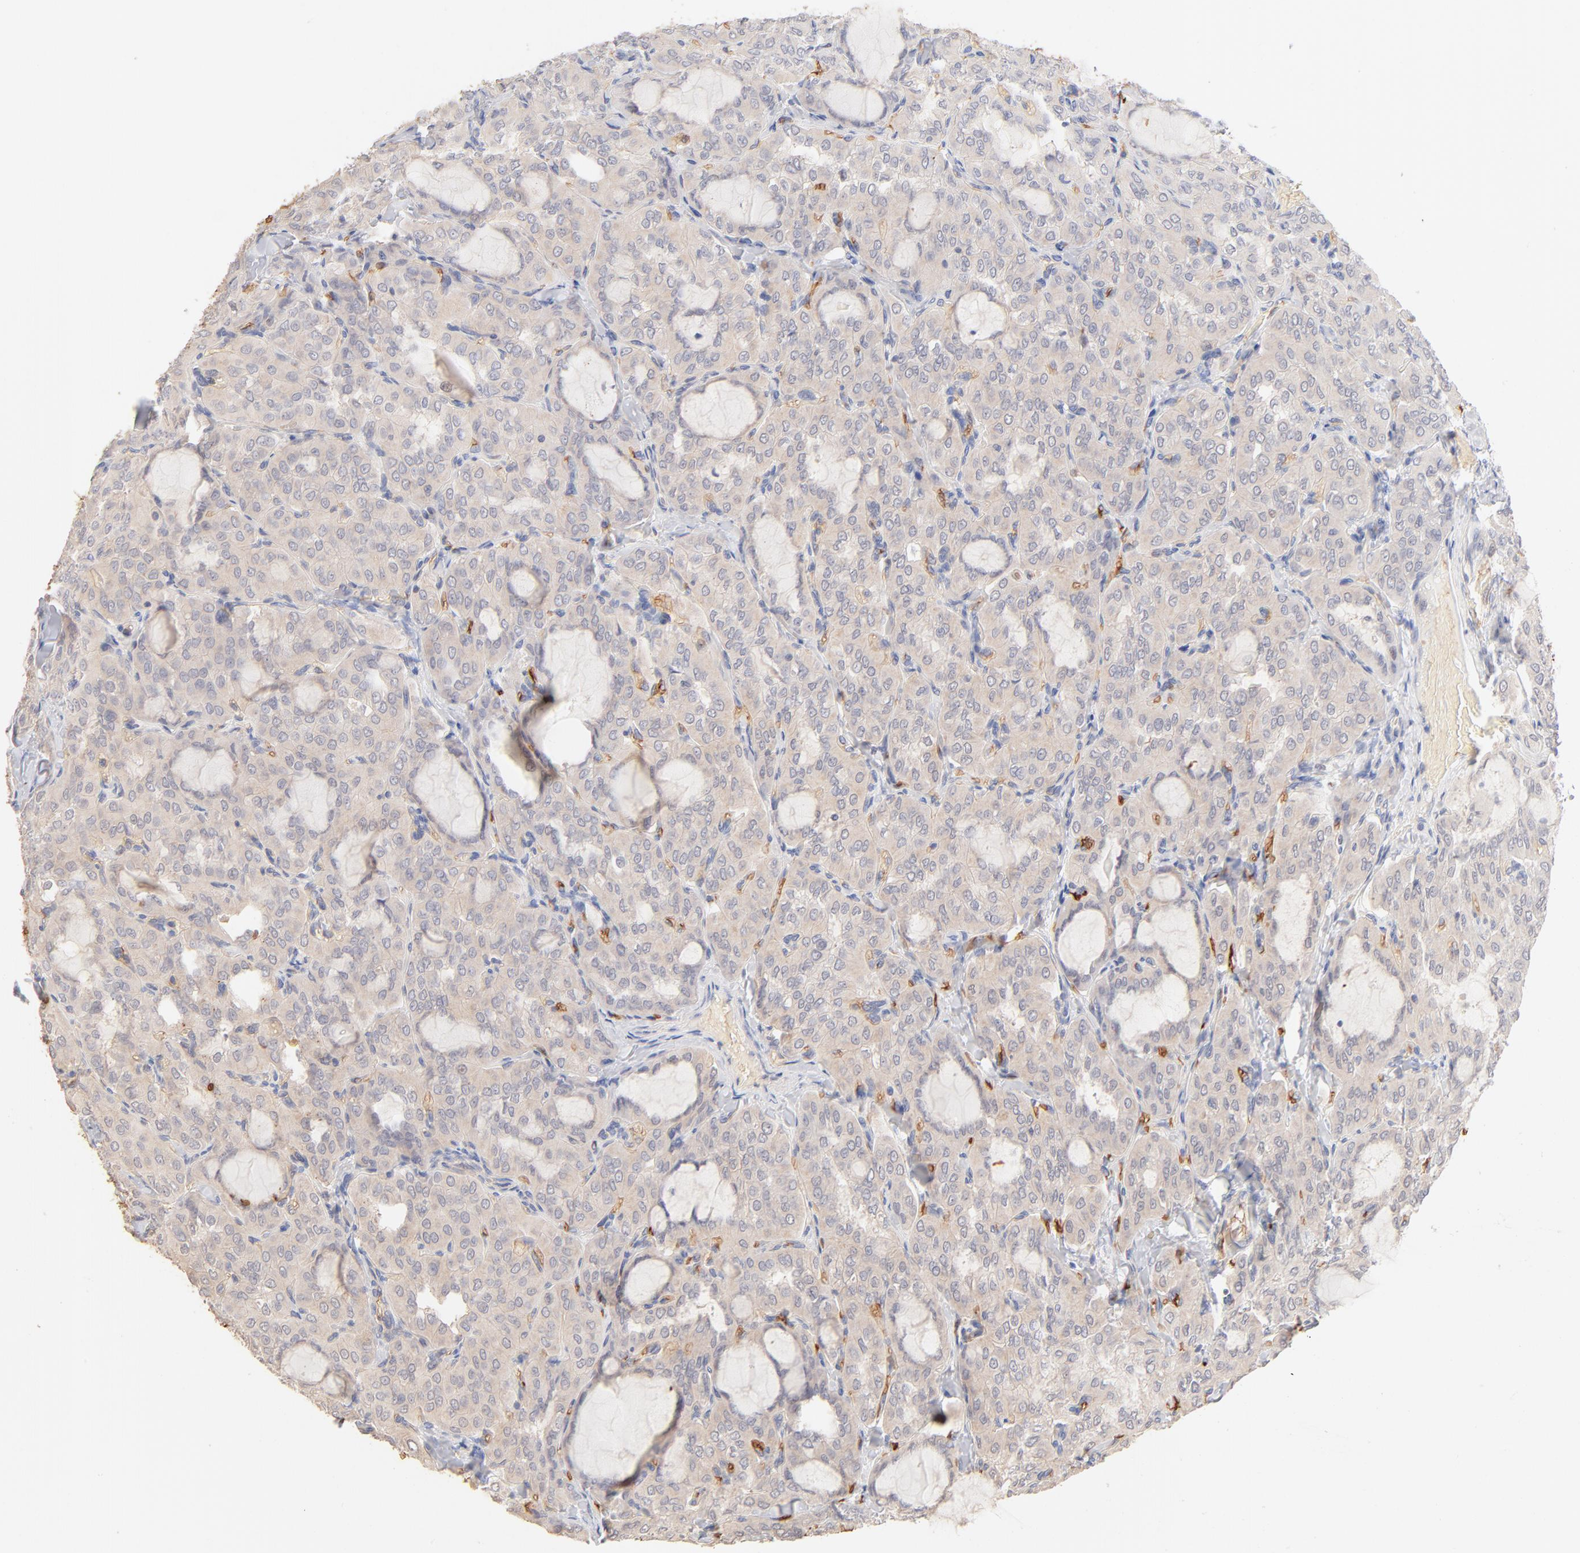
{"staining": {"intensity": "weak", "quantity": ">75%", "location": "cytoplasmic/membranous"}, "tissue": "thyroid cancer", "cell_type": "Tumor cells", "image_type": "cancer", "snomed": [{"axis": "morphology", "description": "Papillary adenocarcinoma, NOS"}, {"axis": "topography", "description": "Thyroid gland"}], "caption": "Immunohistochemistry image of human thyroid cancer (papillary adenocarcinoma) stained for a protein (brown), which exhibits low levels of weak cytoplasmic/membranous positivity in about >75% of tumor cells.", "gene": "SPTB", "patient": {"sex": "male", "age": 20}}